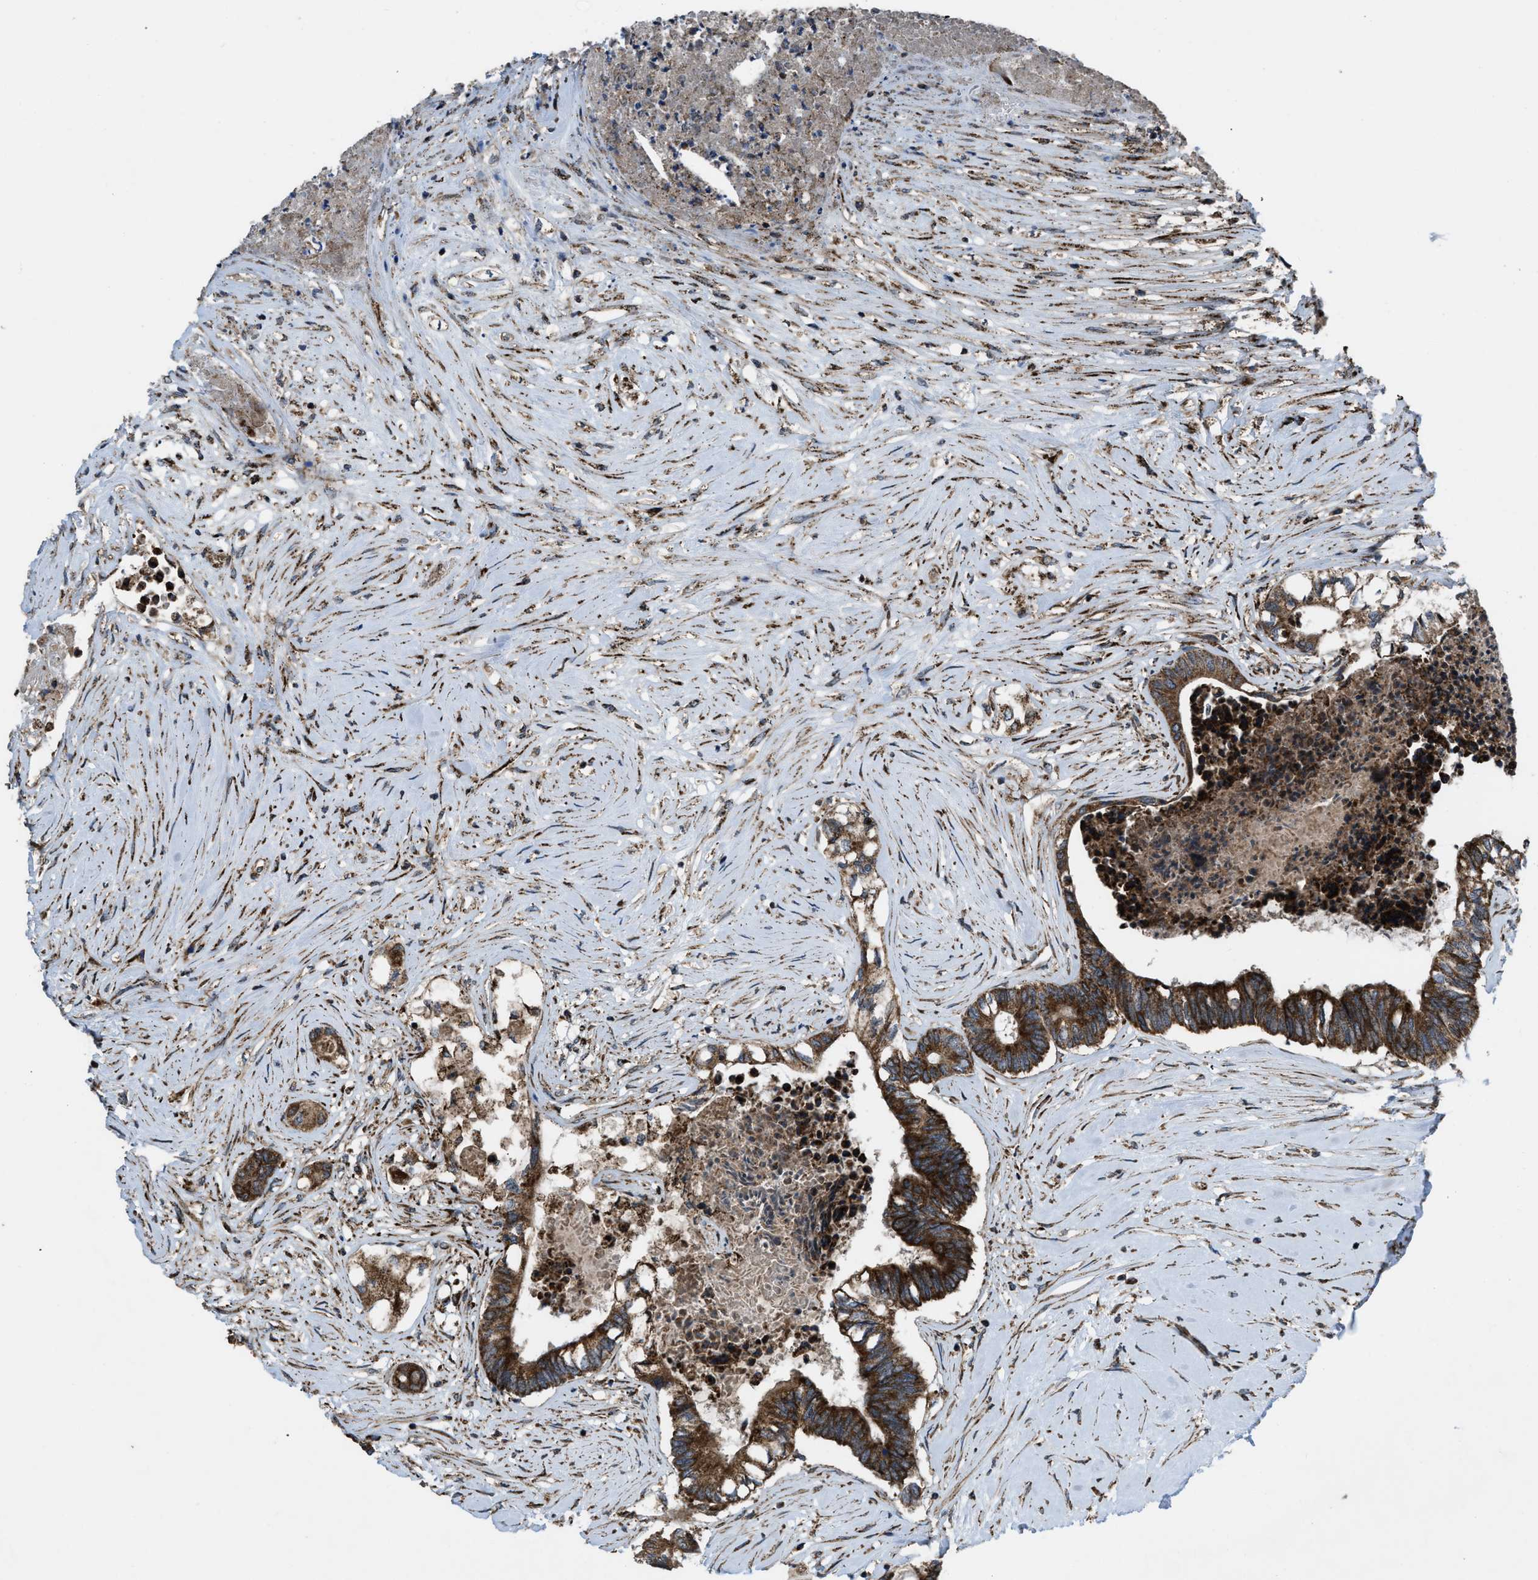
{"staining": {"intensity": "strong", "quantity": ">75%", "location": "cytoplasmic/membranous"}, "tissue": "colorectal cancer", "cell_type": "Tumor cells", "image_type": "cancer", "snomed": [{"axis": "morphology", "description": "Adenocarcinoma, NOS"}, {"axis": "topography", "description": "Rectum"}], "caption": "This is an image of immunohistochemistry staining of colorectal cancer, which shows strong expression in the cytoplasmic/membranous of tumor cells.", "gene": "PER3", "patient": {"sex": "male", "age": 63}}